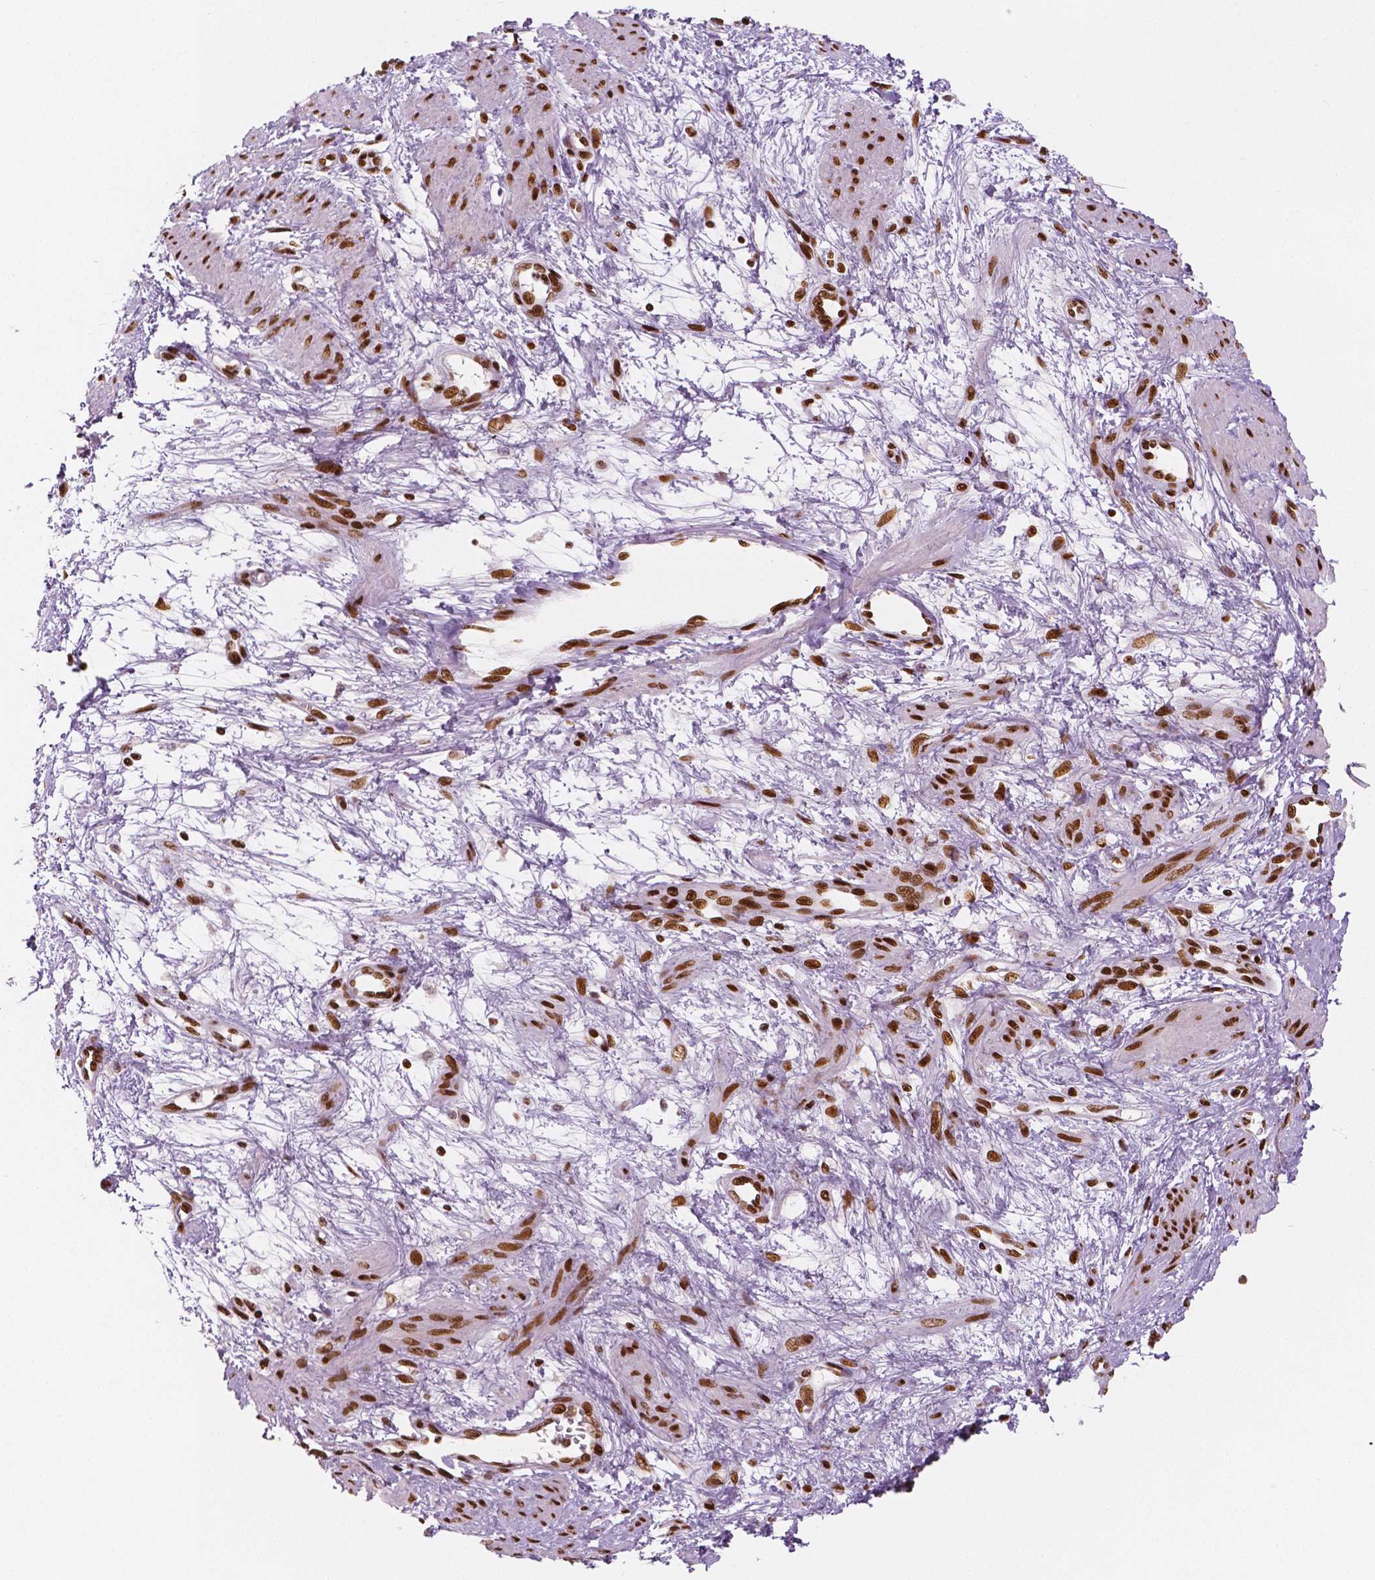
{"staining": {"intensity": "strong", "quantity": ">75%", "location": "nuclear"}, "tissue": "smooth muscle", "cell_type": "Smooth muscle cells", "image_type": "normal", "snomed": [{"axis": "morphology", "description": "Normal tissue, NOS"}, {"axis": "topography", "description": "Smooth muscle"}, {"axis": "topography", "description": "Uterus"}], "caption": "Smooth muscle stained with immunohistochemistry exhibits strong nuclear positivity in about >75% of smooth muscle cells.", "gene": "BRD4", "patient": {"sex": "female", "age": 39}}